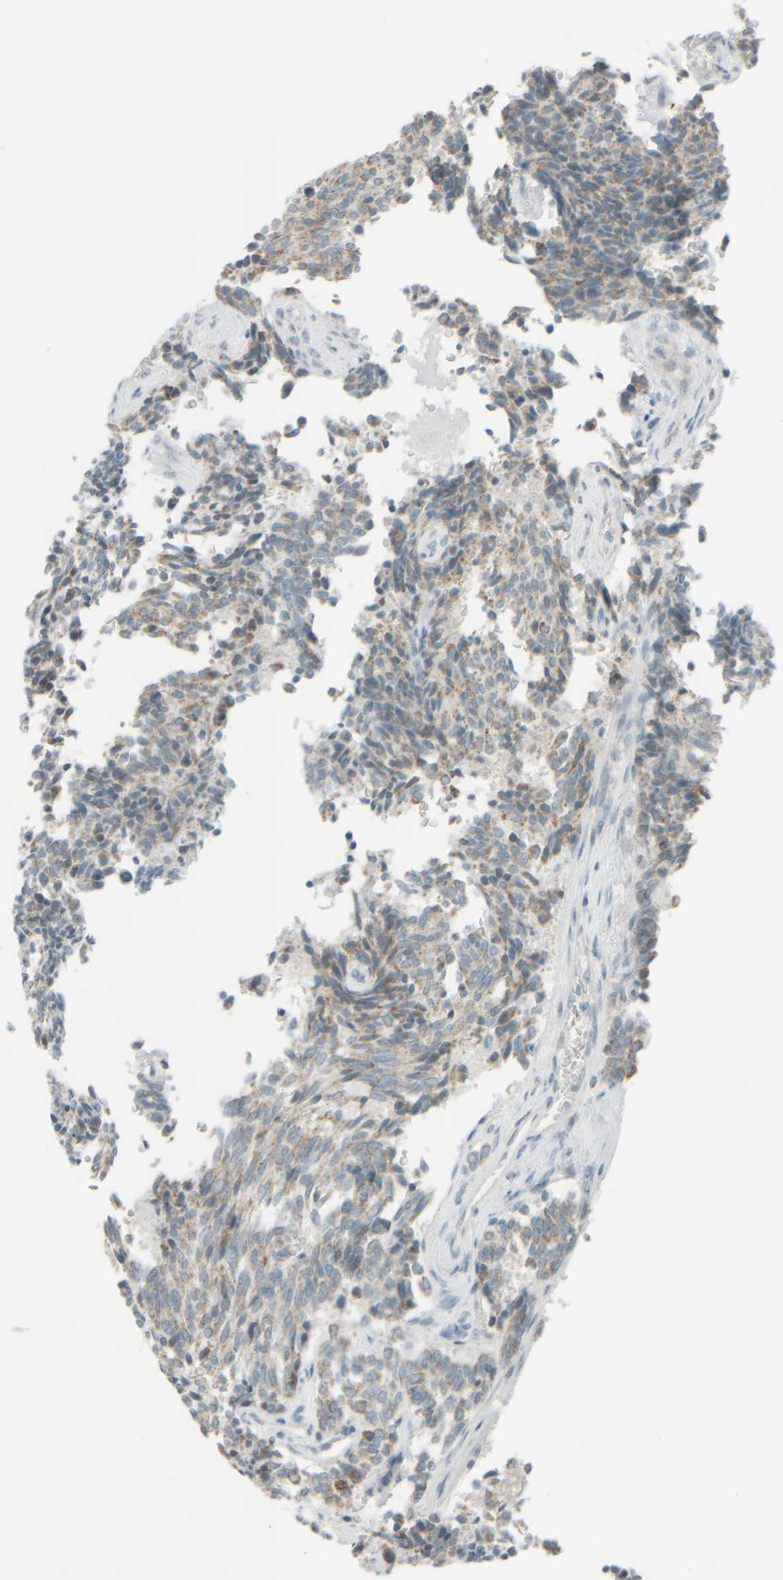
{"staining": {"intensity": "weak", "quantity": "25%-75%", "location": "cytoplasmic/membranous"}, "tissue": "carcinoid", "cell_type": "Tumor cells", "image_type": "cancer", "snomed": [{"axis": "morphology", "description": "Carcinoid, malignant, NOS"}, {"axis": "topography", "description": "Pancreas"}], "caption": "Immunohistochemical staining of human carcinoid (malignant) displays low levels of weak cytoplasmic/membranous positivity in approximately 25%-75% of tumor cells. (IHC, brightfield microscopy, high magnification).", "gene": "PTGES3L-AARSD1", "patient": {"sex": "female", "age": 54}}